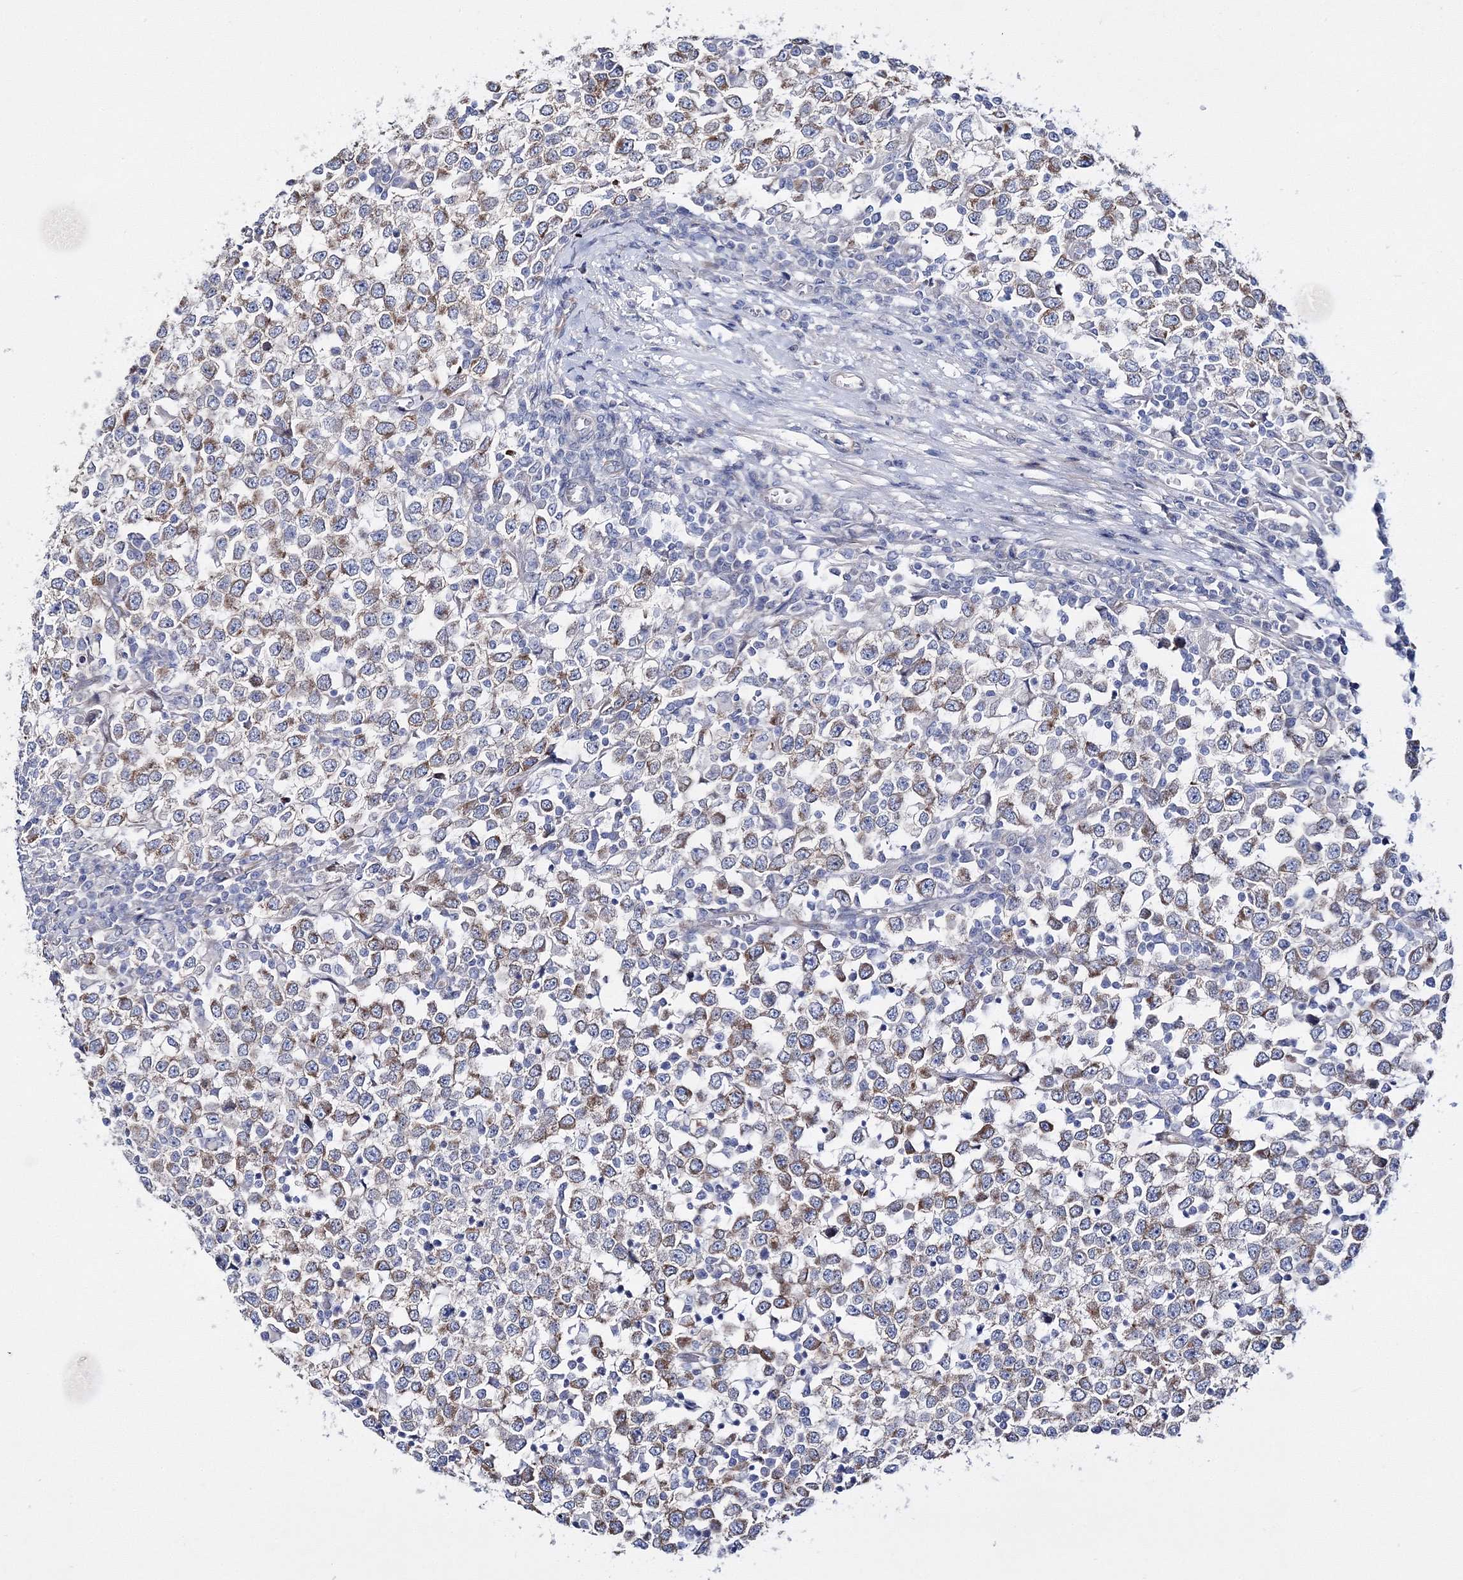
{"staining": {"intensity": "moderate", "quantity": "25%-75%", "location": "cytoplasmic/membranous"}, "tissue": "testis cancer", "cell_type": "Tumor cells", "image_type": "cancer", "snomed": [{"axis": "morphology", "description": "Seminoma, NOS"}, {"axis": "topography", "description": "Testis"}], "caption": "A medium amount of moderate cytoplasmic/membranous expression is appreciated in approximately 25%-75% of tumor cells in testis seminoma tissue. Using DAB (3,3'-diaminobenzidine) (brown) and hematoxylin (blue) stains, captured at high magnification using brightfield microscopy.", "gene": "ARHGAP32", "patient": {"sex": "male", "age": 65}}